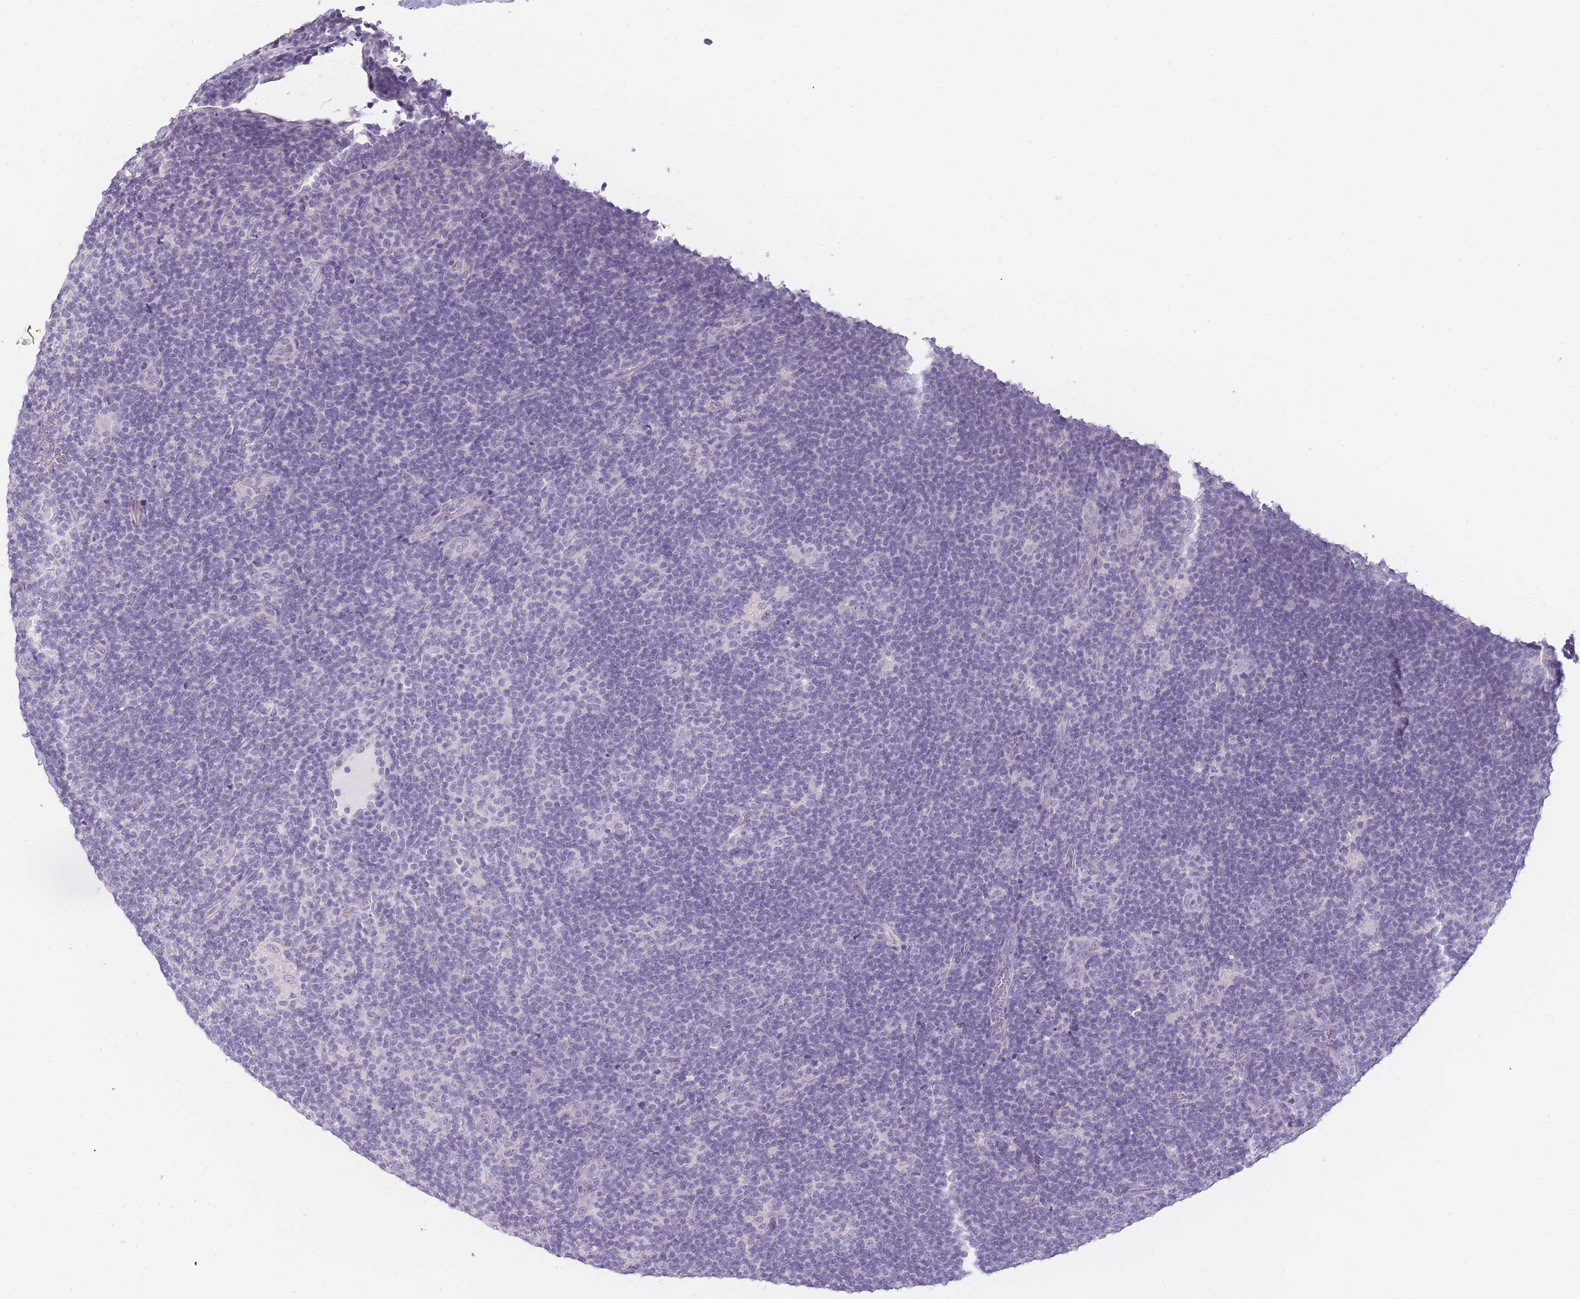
{"staining": {"intensity": "negative", "quantity": "none", "location": "none"}, "tissue": "lymphoma", "cell_type": "Tumor cells", "image_type": "cancer", "snomed": [{"axis": "morphology", "description": "Hodgkin's disease, NOS"}, {"axis": "topography", "description": "Lymph node"}], "caption": "This is an immunohistochemistry (IHC) histopathology image of human lymphoma. There is no expression in tumor cells.", "gene": "INS", "patient": {"sex": "female", "age": 57}}